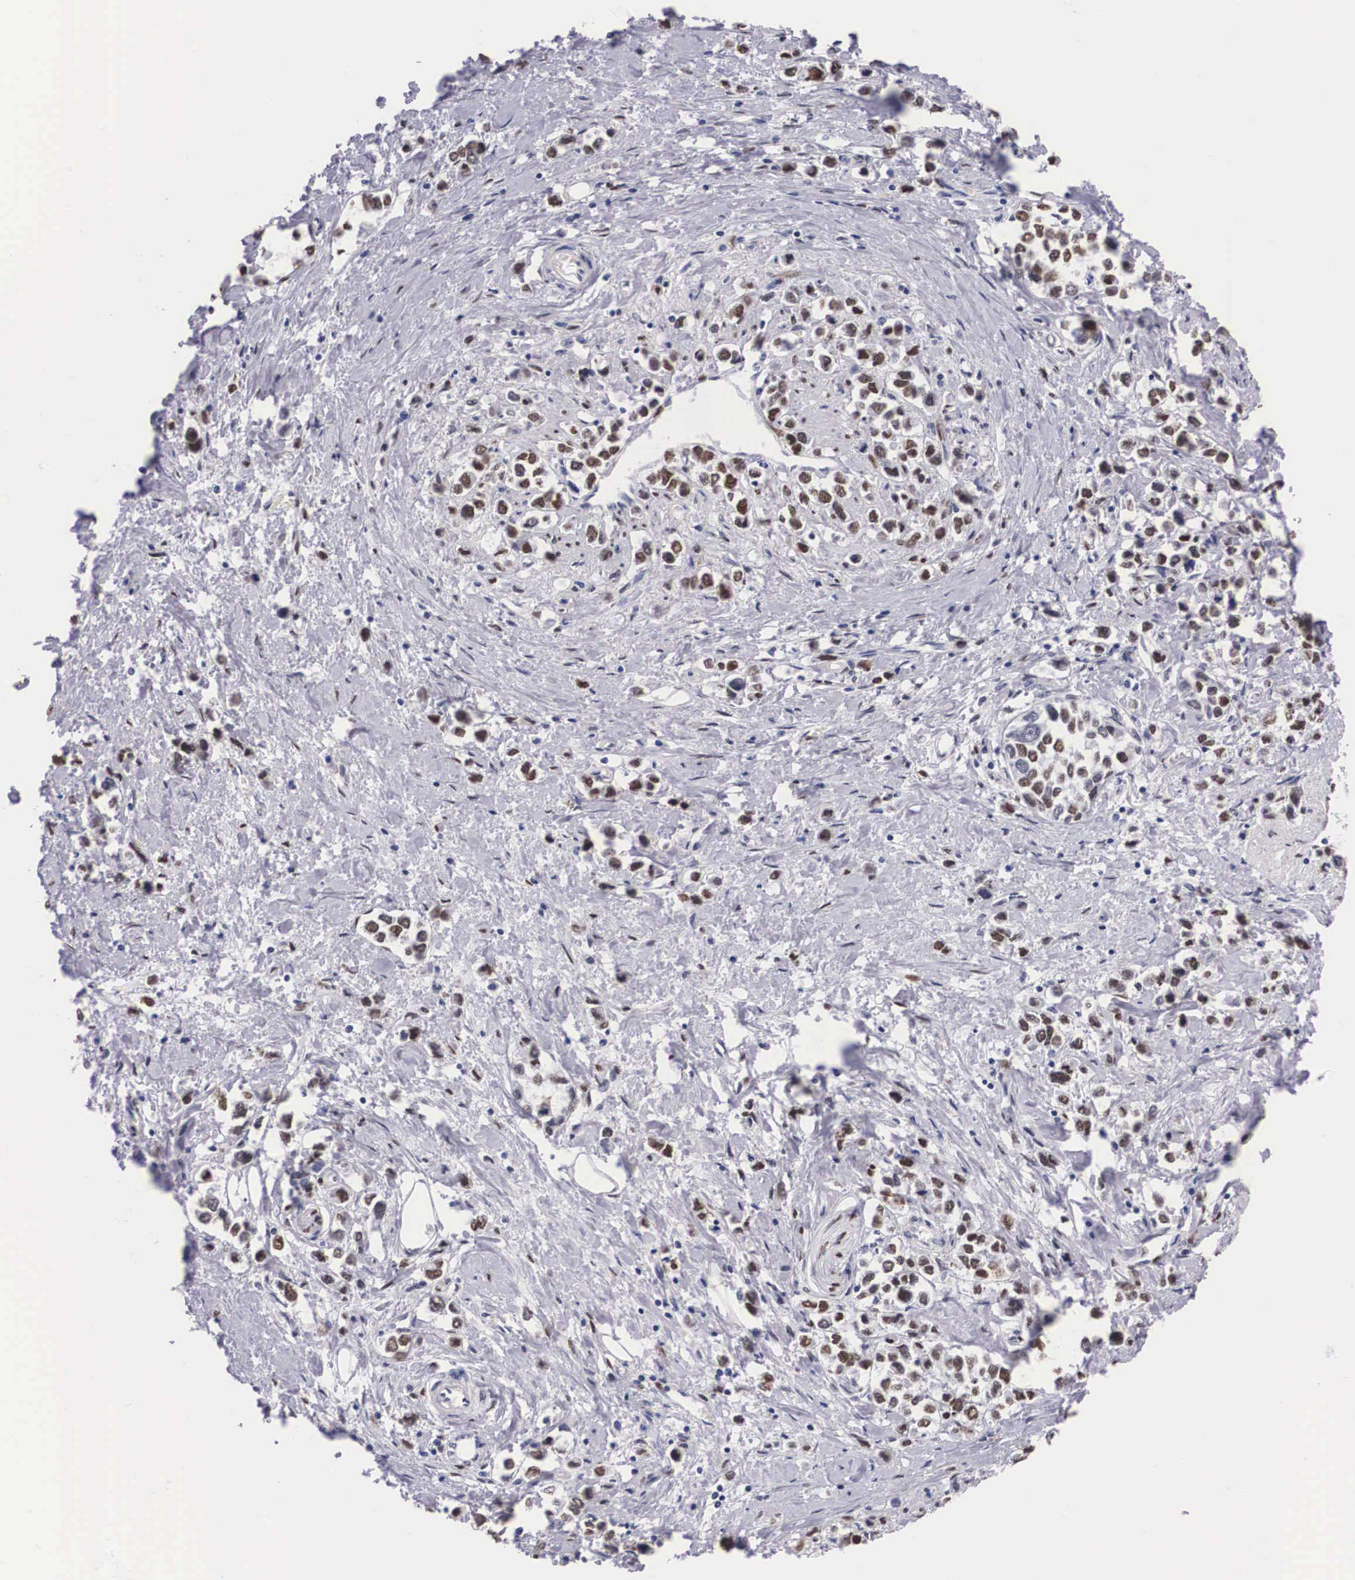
{"staining": {"intensity": "moderate", "quantity": "25%-75%", "location": "nuclear"}, "tissue": "stomach cancer", "cell_type": "Tumor cells", "image_type": "cancer", "snomed": [{"axis": "morphology", "description": "Adenocarcinoma, NOS"}, {"axis": "topography", "description": "Stomach, upper"}], "caption": "An immunohistochemistry micrograph of neoplastic tissue is shown. Protein staining in brown highlights moderate nuclear positivity in stomach adenocarcinoma within tumor cells.", "gene": "KHDRBS3", "patient": {"sex": "male", "age": 76}}